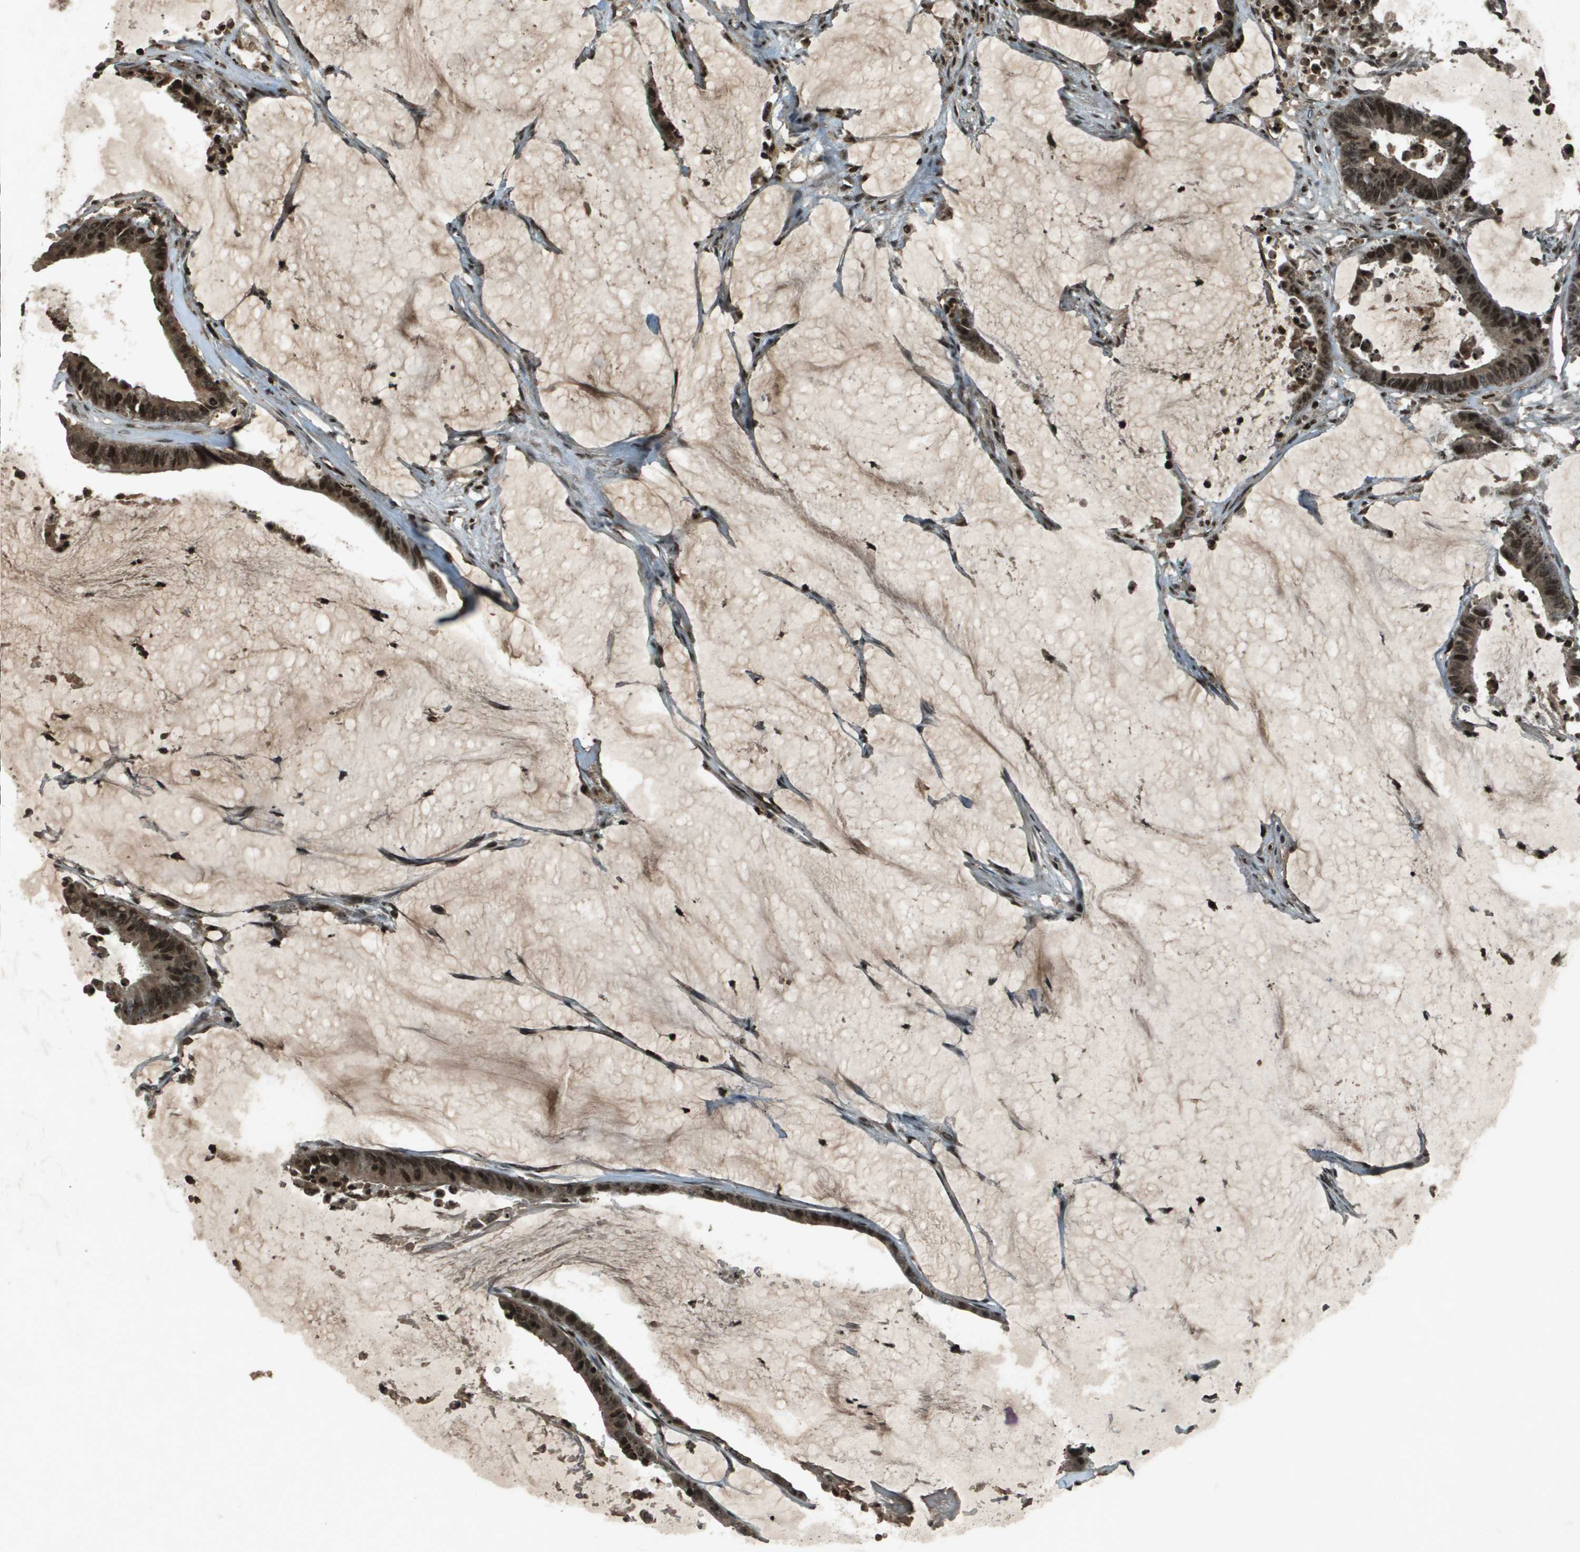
{"staining": {"intensity": "strong", "quantity": ">75%", "location": "nuclear"}, "tissue": "colorectal cancer", "cell_type": "Tumor cells", "image_type": "cancer", "snomed": [{"axis": "morphology", "description": "Adenocarcinoma, NOS"}, {"axis": "topography", "description": "Rectum"}], "caption": "Protein expression analysis of human colorectal adenocarcinoma reveals strong nuclear positivity in approximately >75% of tumor cells.", "gene": "CXCL12", "patient": {"sex": "female", "age": 66}}